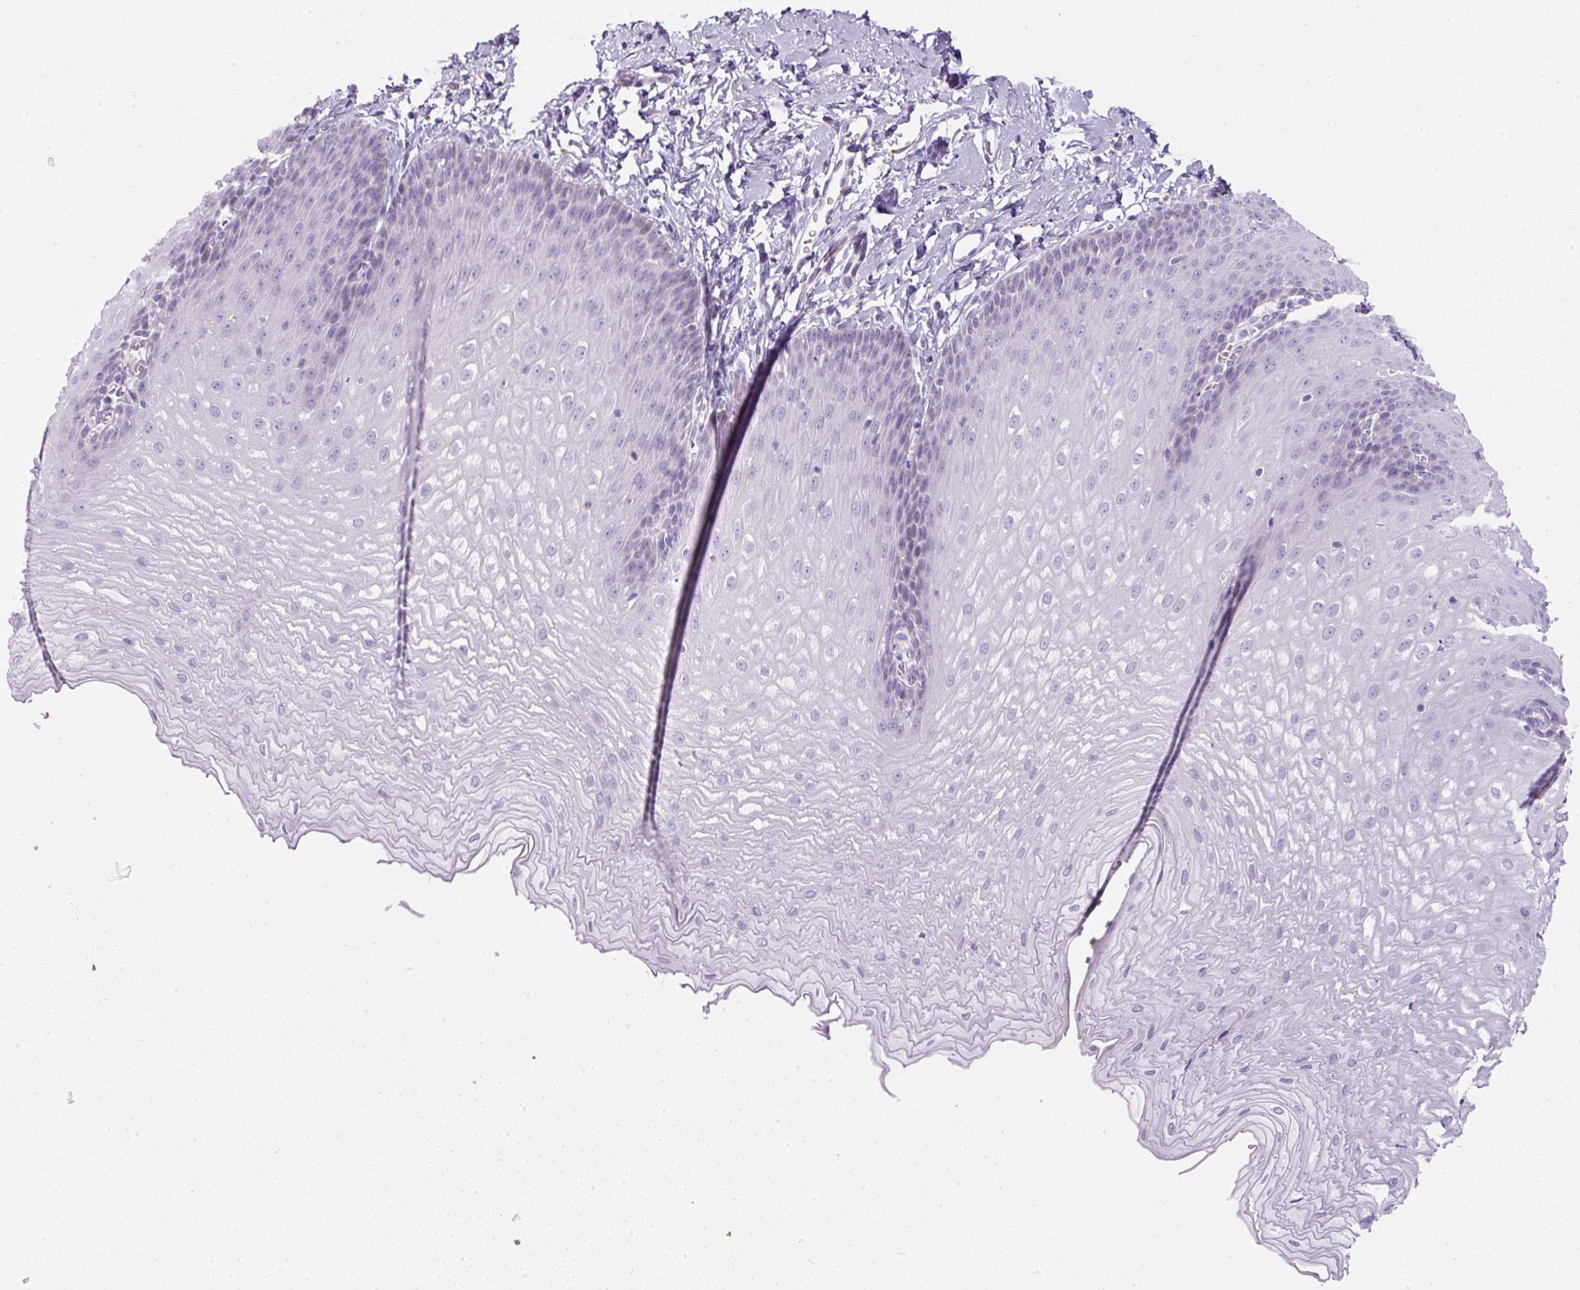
{"staining": {"intensity": "negative", "quantity": "none", "location": "none"}, "tissue": "esophagus", "cell_type": "Squamous epithelial cells", "image_type": "normal", "snomed": [{"axis": "morphology", "description": "Normal tissue, NOS"}, {"axis": "topography", "description": "Esophagus"}], "caption": "Human esophagus stained for a protein using immunohistochemistry demonstrates no expression in squamous epithelial cells.", "gene": "FGFBP3", "patient": {"sex": "male", "age": 70}}